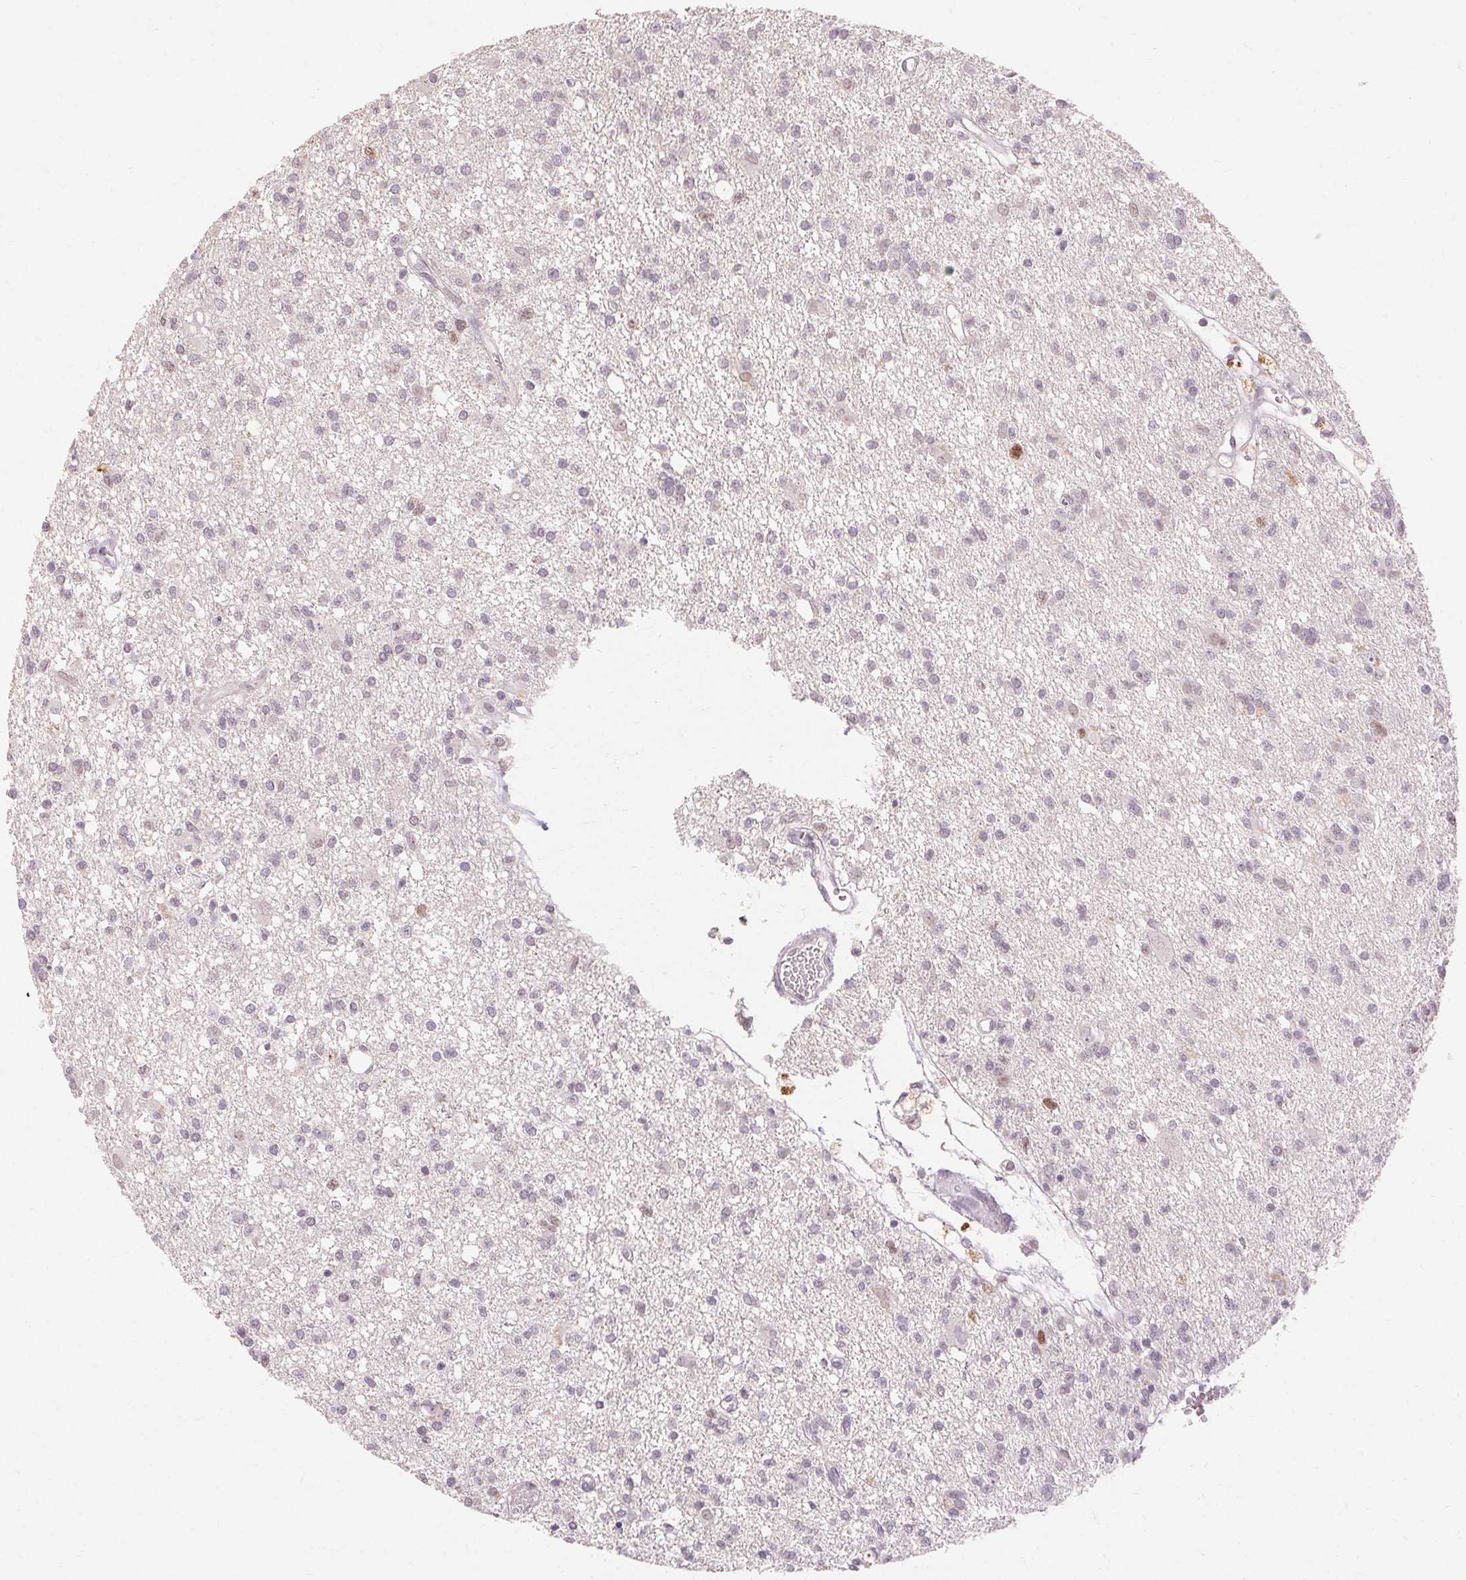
{"staining": {"intensity": "negative", "quantity": "none", "location": "none"}, "tissue": "glioma", "cell_type": "Tumor cells", "image_type": "cancer", "snomed": [{"axis": "morphology", "description": "Glioma, malignant, Low grade"}, {"axis": "topography", "description": "Brain"}], "caption": "DAB immunohistochemical staining of malignant low-grade glioma shows no significant positivity in tumor cells. The staining is performed using DAB (3,3'-diaminobenzidine) brown chromogen with nuclei counter-stained in using hematoxylin.", "gene": "SKP2", "patient": {"sex": "male", "age": 64}}